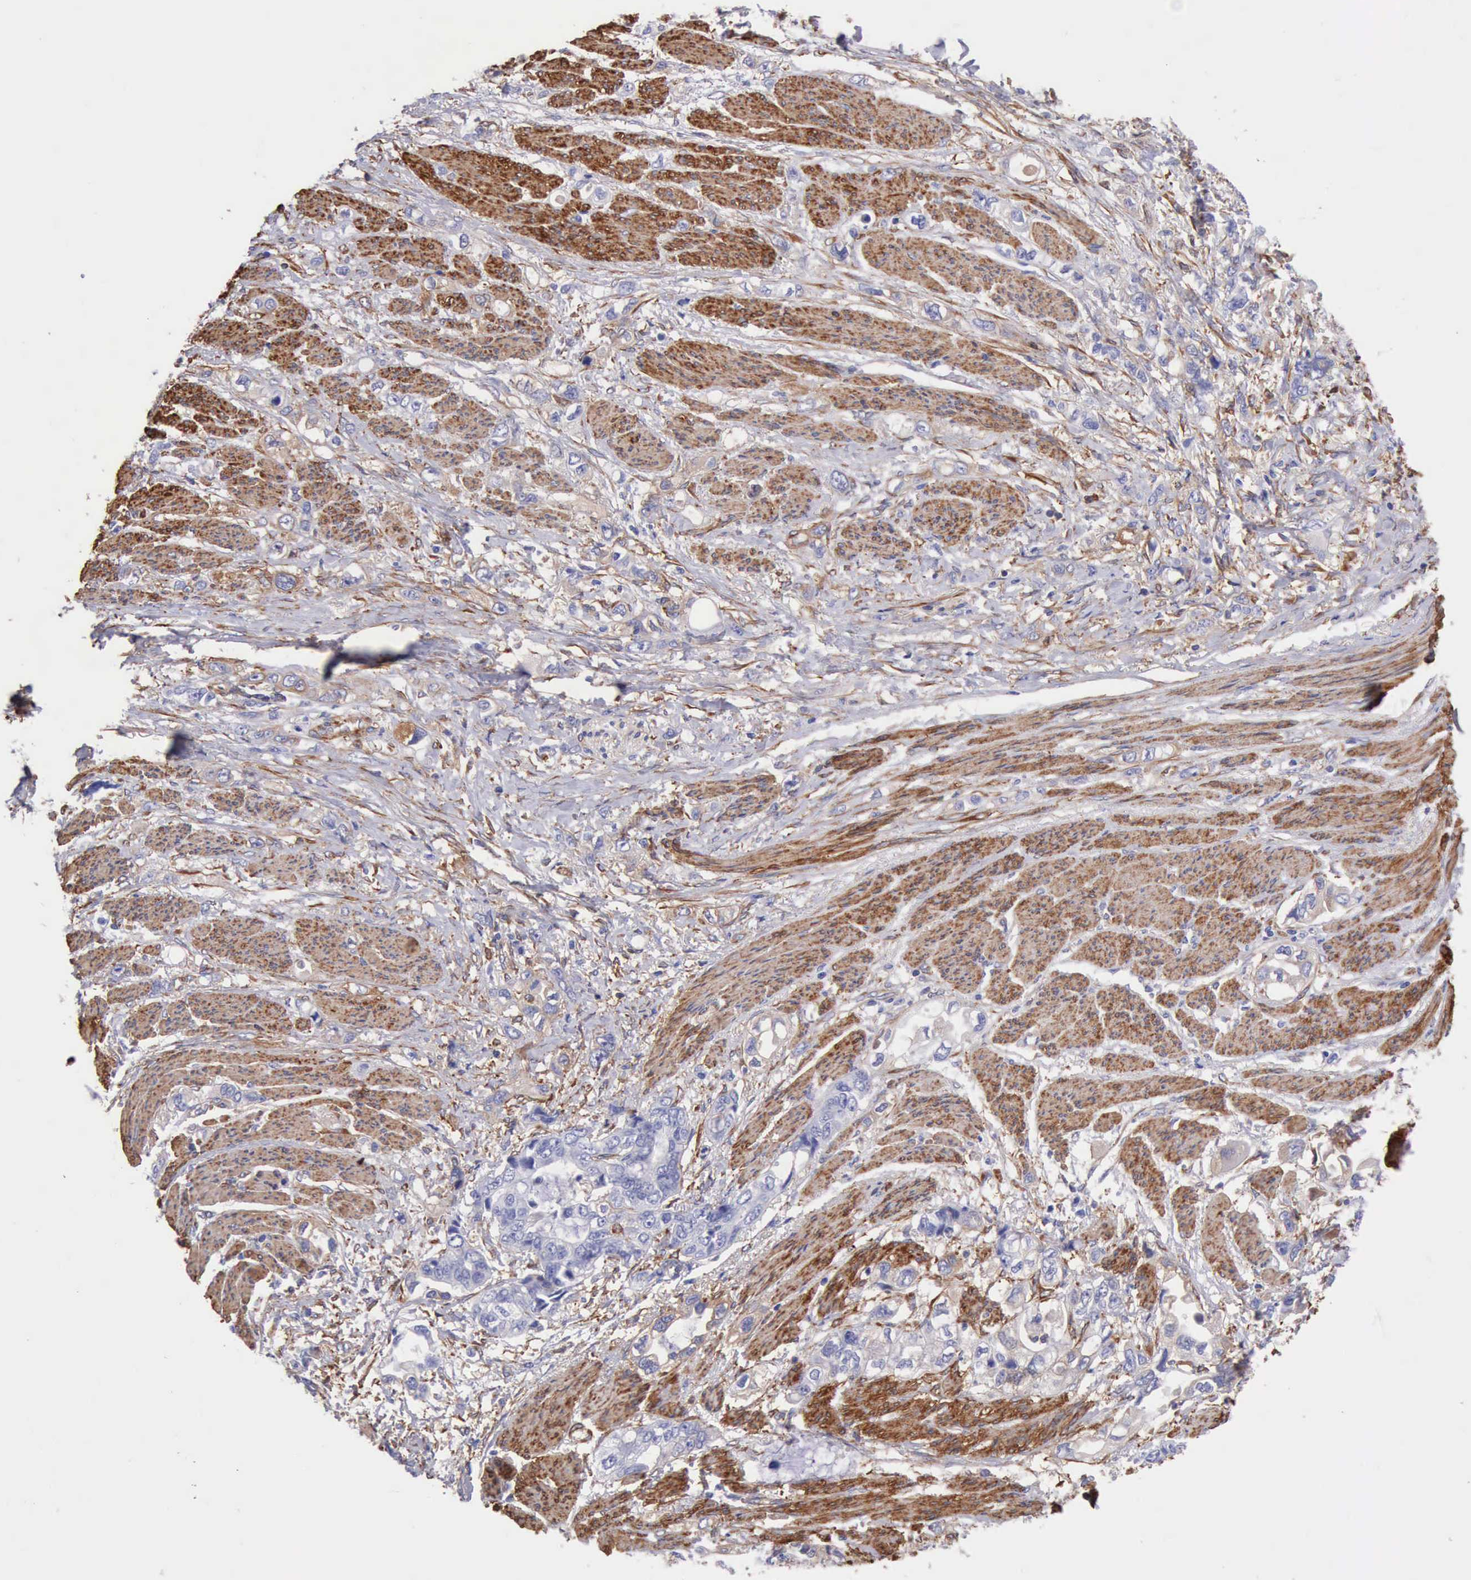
{"staining": {"intensity": "negative", "quantity": "none", "location": "none"}, "tissue": "stomach cancer", "cell_type": "Tumor cells", "image_type": "cancer", "snomed": [{"axis": "morphology", "description": "Adenocarcinoma, NOS"}, {"axis": "topography", "description": "Stomach, upper"}], "caption": "Immunohistochemistry histopathology image of human stomach adenocarcinoma stained for a protein (brown), which reveals no staining in tumor cells. (DAB (3,3'-diaminobenzidine) IHC, high magnification).", "gene": "FLNA", "patient": {"sex": "female", "age": 52}}